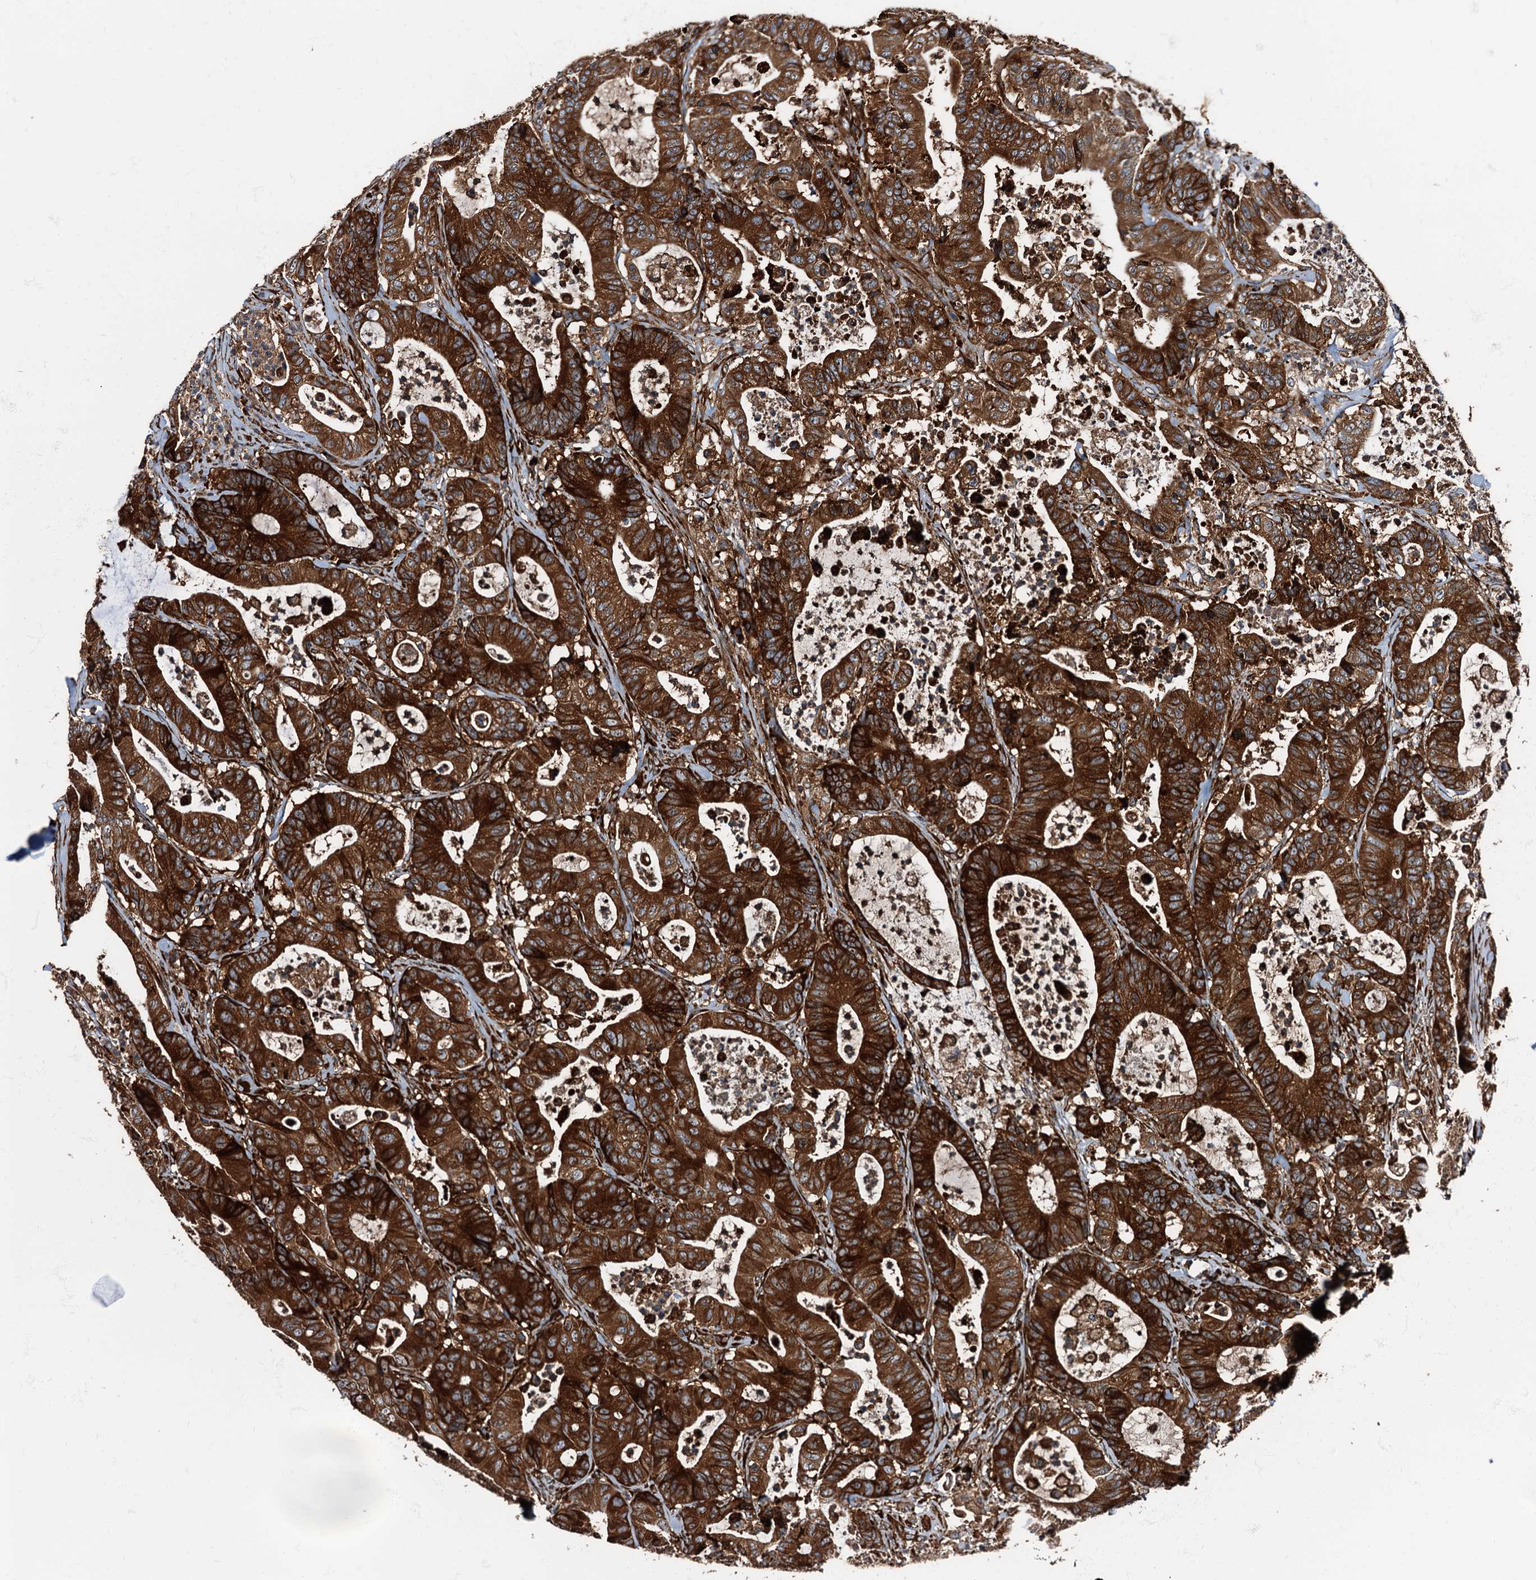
{"staining": {"intensity": "strong", "quantity": ">75%", "location": "cytoplasmic/membranous"}, "tissue": "colorectal cancer", "cell_type": "Tumor cells", "image_type": "cancer", "snomed": [{"axis": "morphology", "description": "Adenocarcinoma, NOS"}, {"axis": "topography", "description": "Colon"}], "caption": "A high-resolution micrograph shows immunohistochemistry (IHC) staining of colorectal cancer (adenocarcinoma), which exhibits strong cytoplasmic/membranous positivity in about >75% of tumor cells.", "gene": "ATP2C1", "patient": {"sex": "female", "age": 84}}